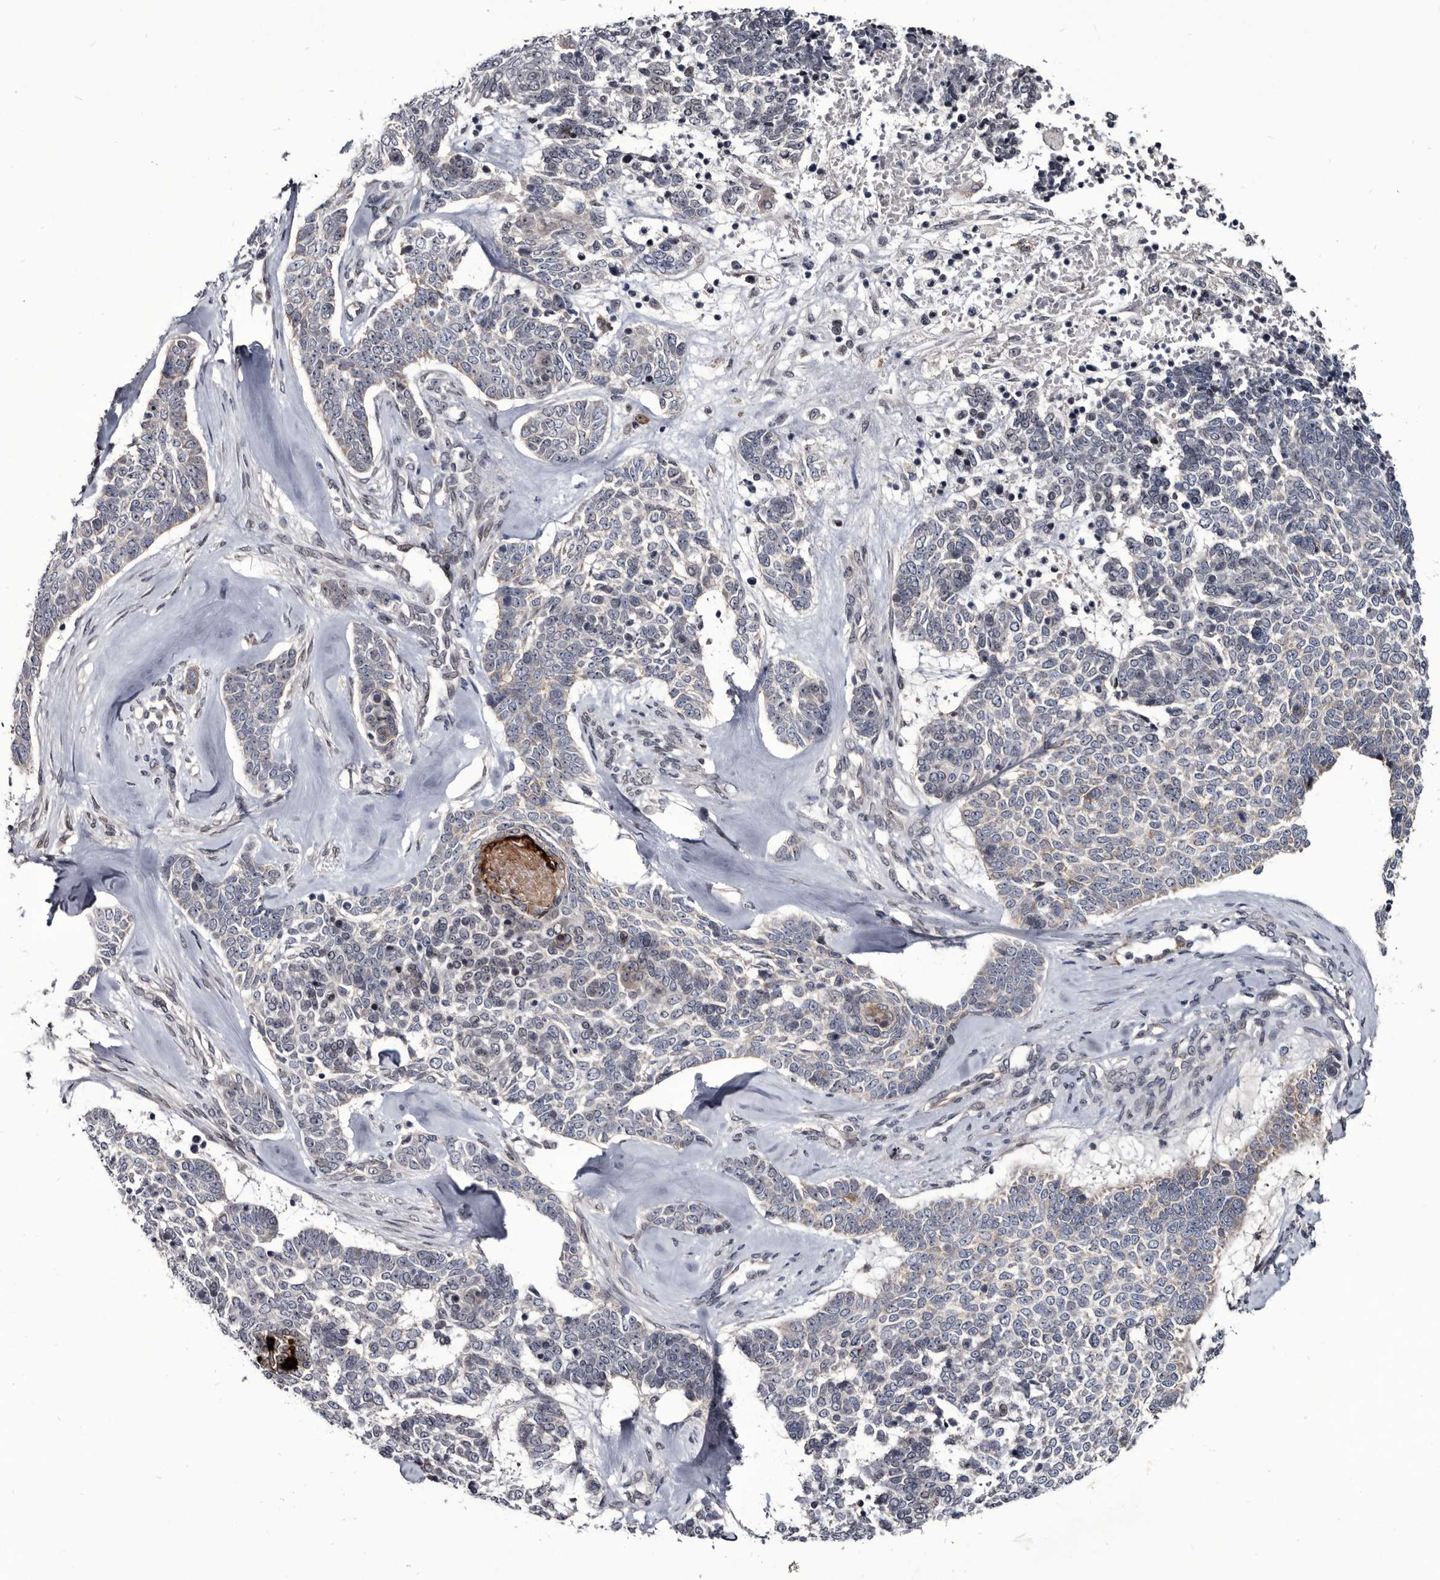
{"staining": {"intensity": "negative", "quantity": "none", "location": "none"}, "tissue": "skin cancer", "cell_type": "Tumor cells", "image_type": "cancer", "snomed": [{"axis": "morphology", "description": "Basal cell carcinoma"}, {"axis": "topography", "description": "Skin"}], "caption": "The photomicrograph demonstrates no staining of tumor cells in skin cancer (basal cell carcinoma).", "gene": "PROM1", "patient": {"sex": "female", "age": 81}}